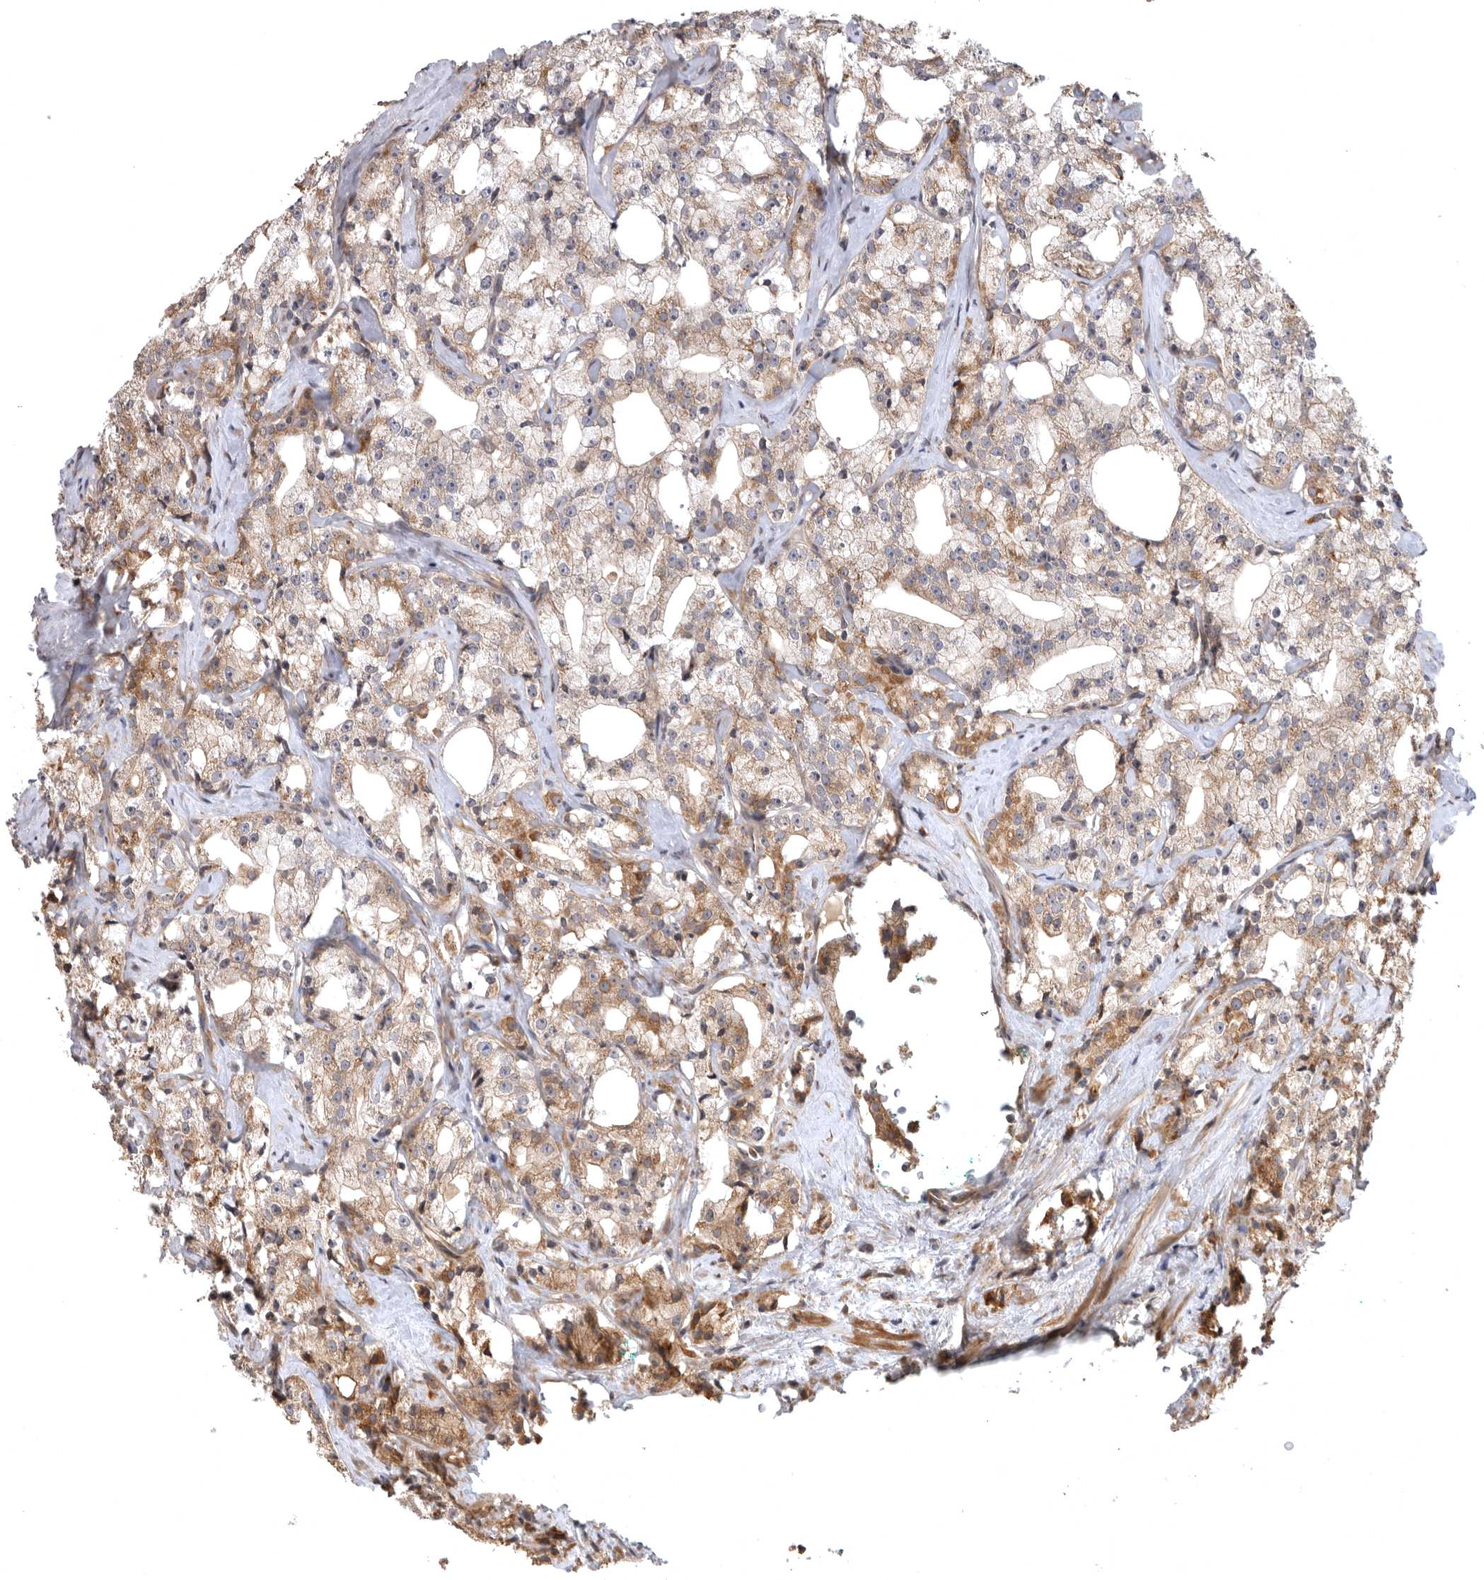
{"staining": {"intensity": "weak", "quantity": "25%-75%", "location": "cytoplasmic/membranous"}, "tissue": "prostate cancer", "cell_type": "Tumor cells", "image_type": "cancer", "snomed": [{"axis": "morphology", "description": "Adenocarcinoma, High grade"}, {"axis": "topography", "description": "Prostate"}], "caption": "Tumor cells show low levels of weak cytoplasmic/membranous expression in approximately 25%-75% of cells in prostate cancer (high-grade adenocarcinoma).", "gene": "CUEDC1", "patient": {"sex": "male", "age": 64}}